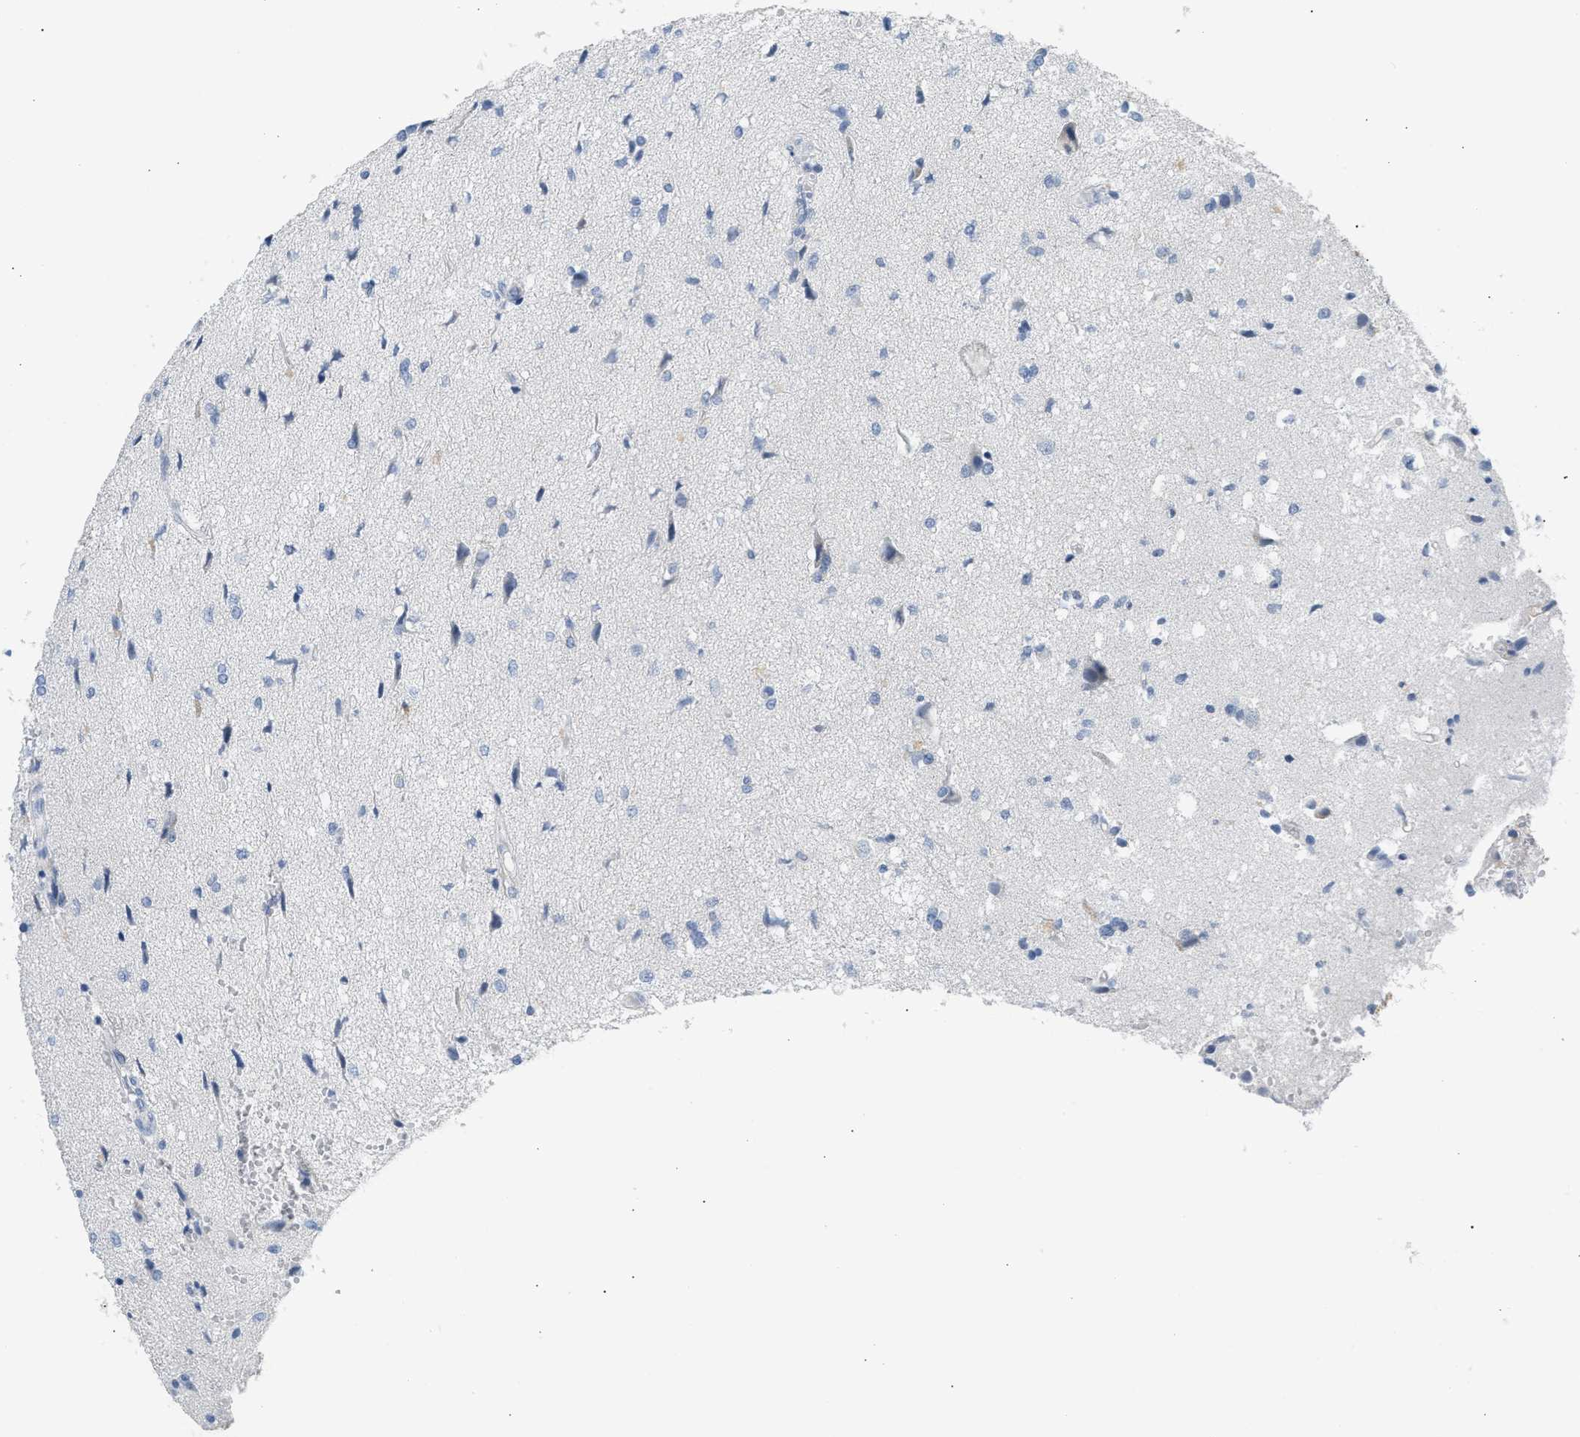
{"staining": {"intensity": "negative", "quantity": "none", "location": "none"}, "tissue": "glioma", "cell_type": "Tumor cells", "image_type": "cancer", "snomed": [{"axis": "morphology", "description": "Glioma, malignant, High grade"}, {"axis": "topography", "description": "Brain"}], "caption": "The photomicrograph shows no significant positivity in tumor cells of glioma.", "gene": "ERBB2", "patient": {"sex": "female", "age": 59}}